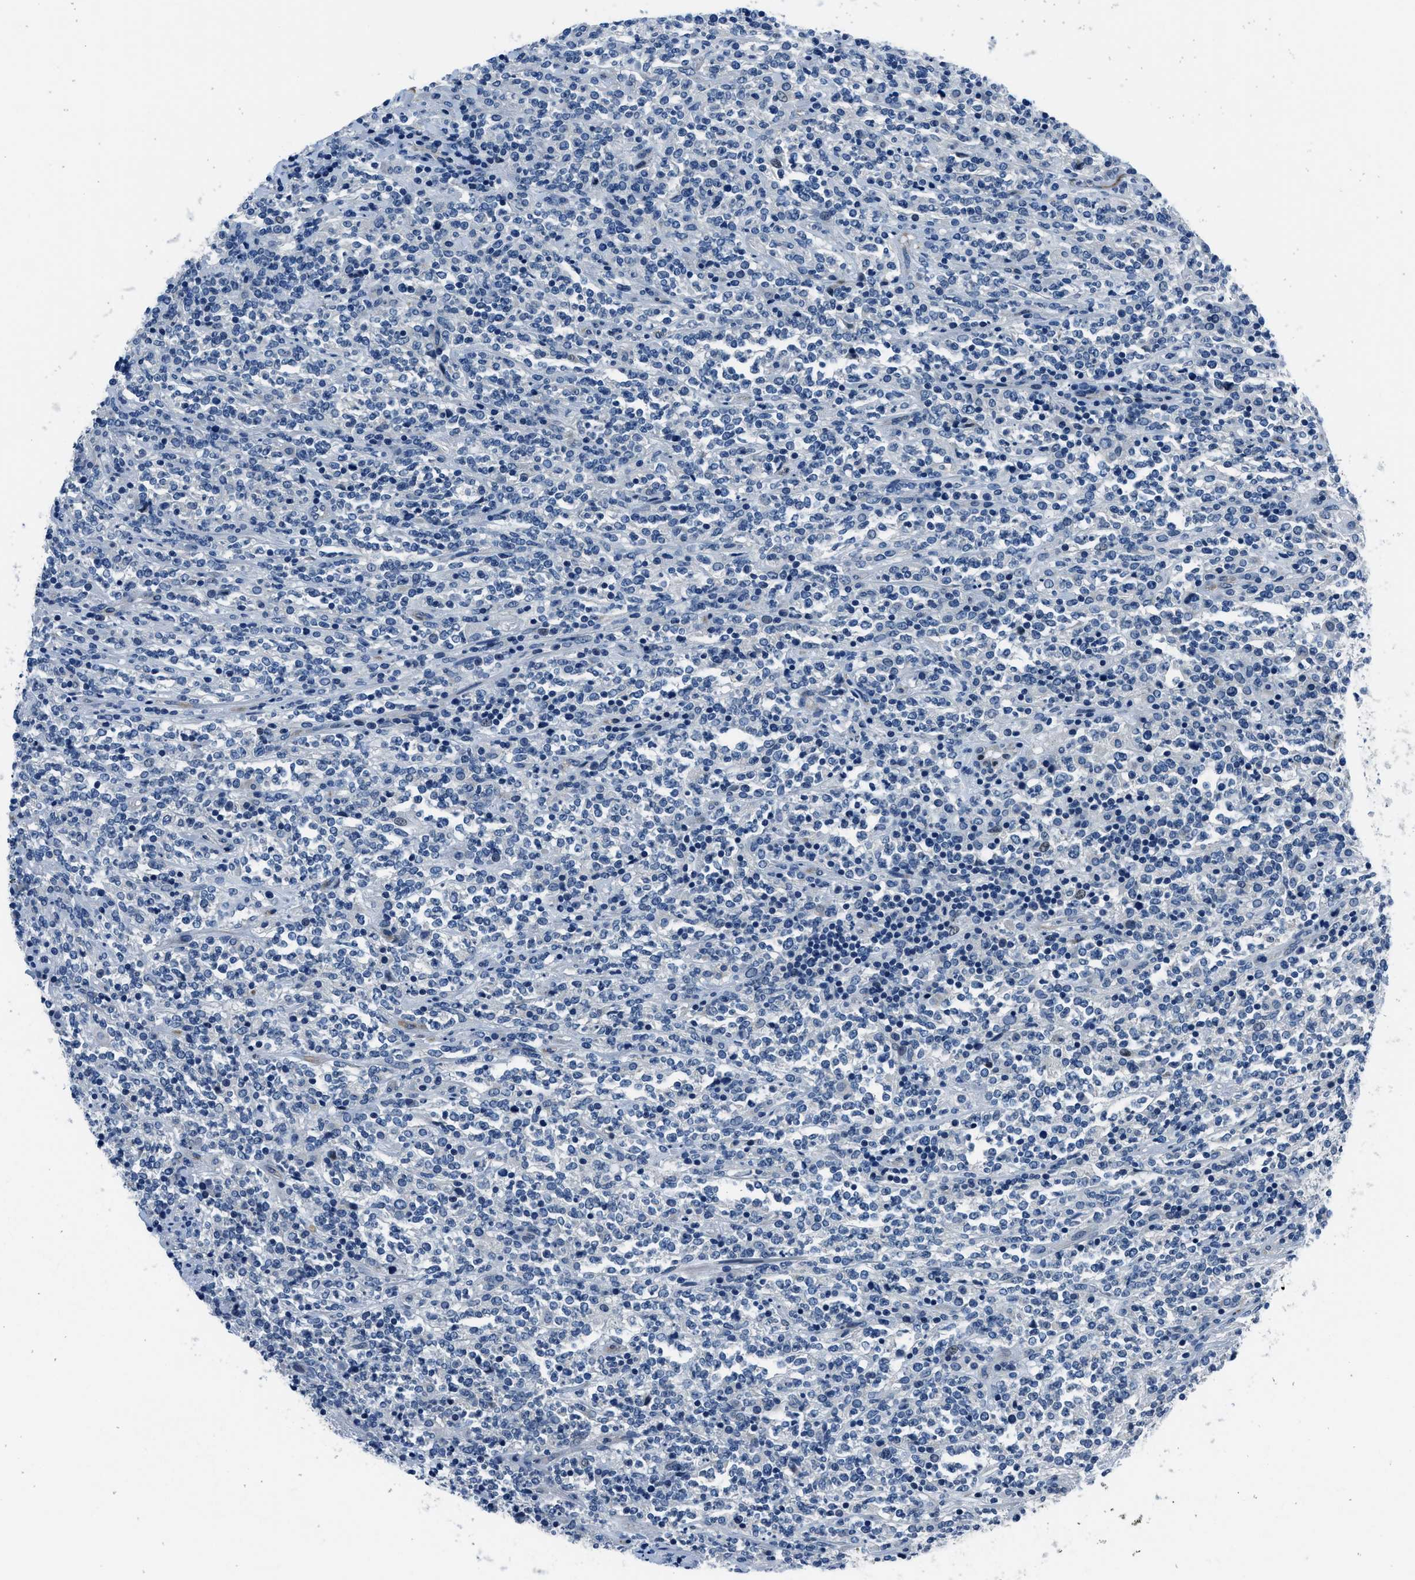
{"staining": {"intensity": "negative", "quantity": "none", "location": "none"}, "tissue": "lymphoma", "cell_type": "Tumor cells", "image_type": "cancer", "snomed": [{"axis": "morphology", "description": "Malignant lymphoma, non-Hodgkin's type, High grade"}, {"axis": "topography", "description": "Soft tissue"}], "caption": "DAB immunohistochemical staining of lymphoma shows no significant positivity in tumor cells.", "gene": "GJA3", "patient": {"sex": "male", "age": 18}}